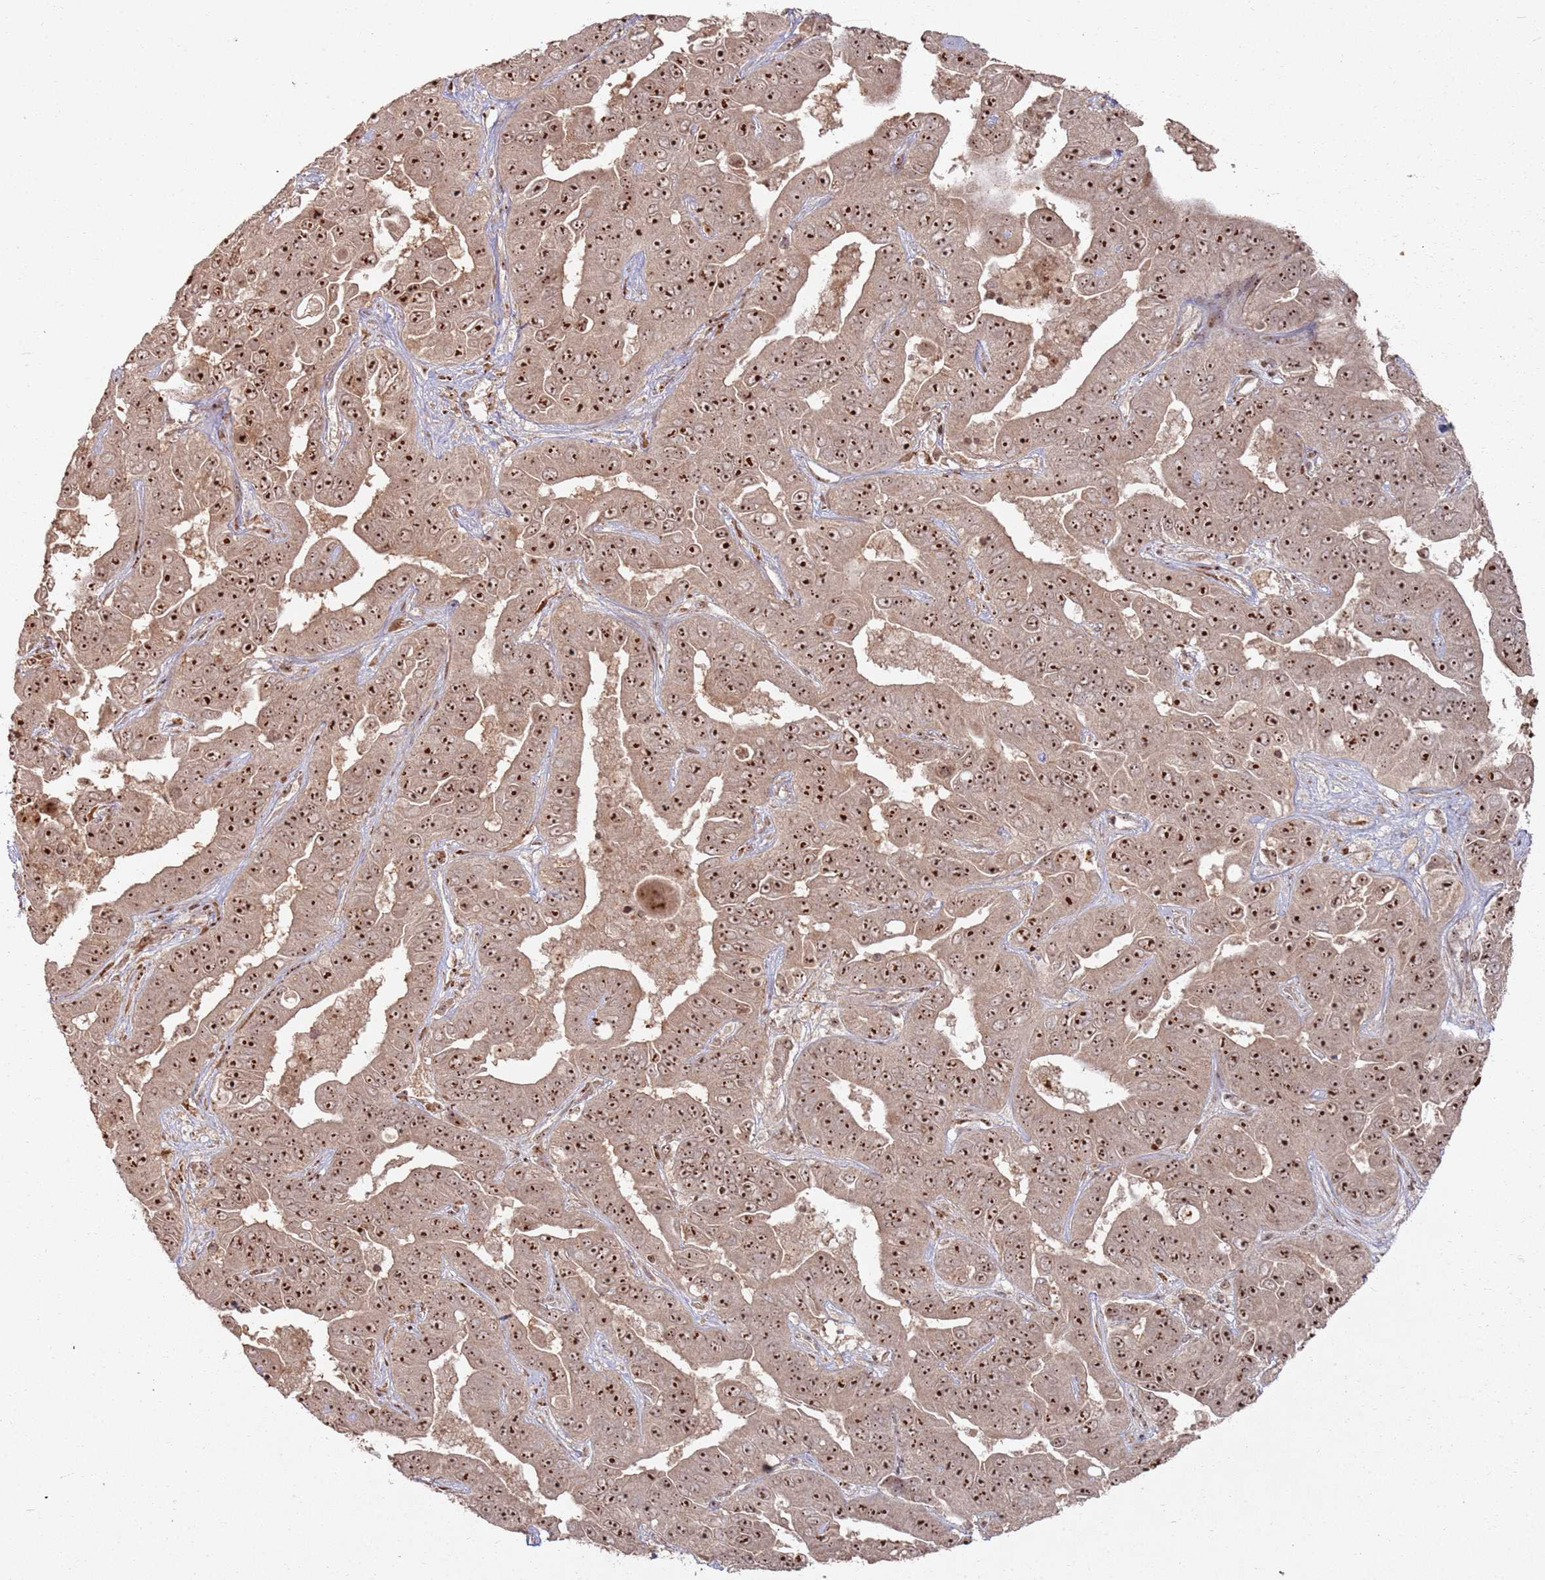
{"staining": {"intensity": "strong", "quantity": ">75%", "location": "nuclear"}, "tissue": "liver cancer", "cell_type": "Tumor cells", "image_type": "cancer", "snomed": [{"axis": "morphology", "description": "Cholangiocarcinoma"}, {"axis": "topography", "description": "Liver"}], "caption": "Protein analysis of liver cancer tissue exhibits strong nuclear staining in about >75% of tumor cells. The staining is performed using DAB (3,3'-diaminobenzidine) brown chromogen to label protein expression. The nuclei are counter-stained blue using hematoxylin.", "gene": "UTP11", "patient": {"sex": "female", "age": 52}}